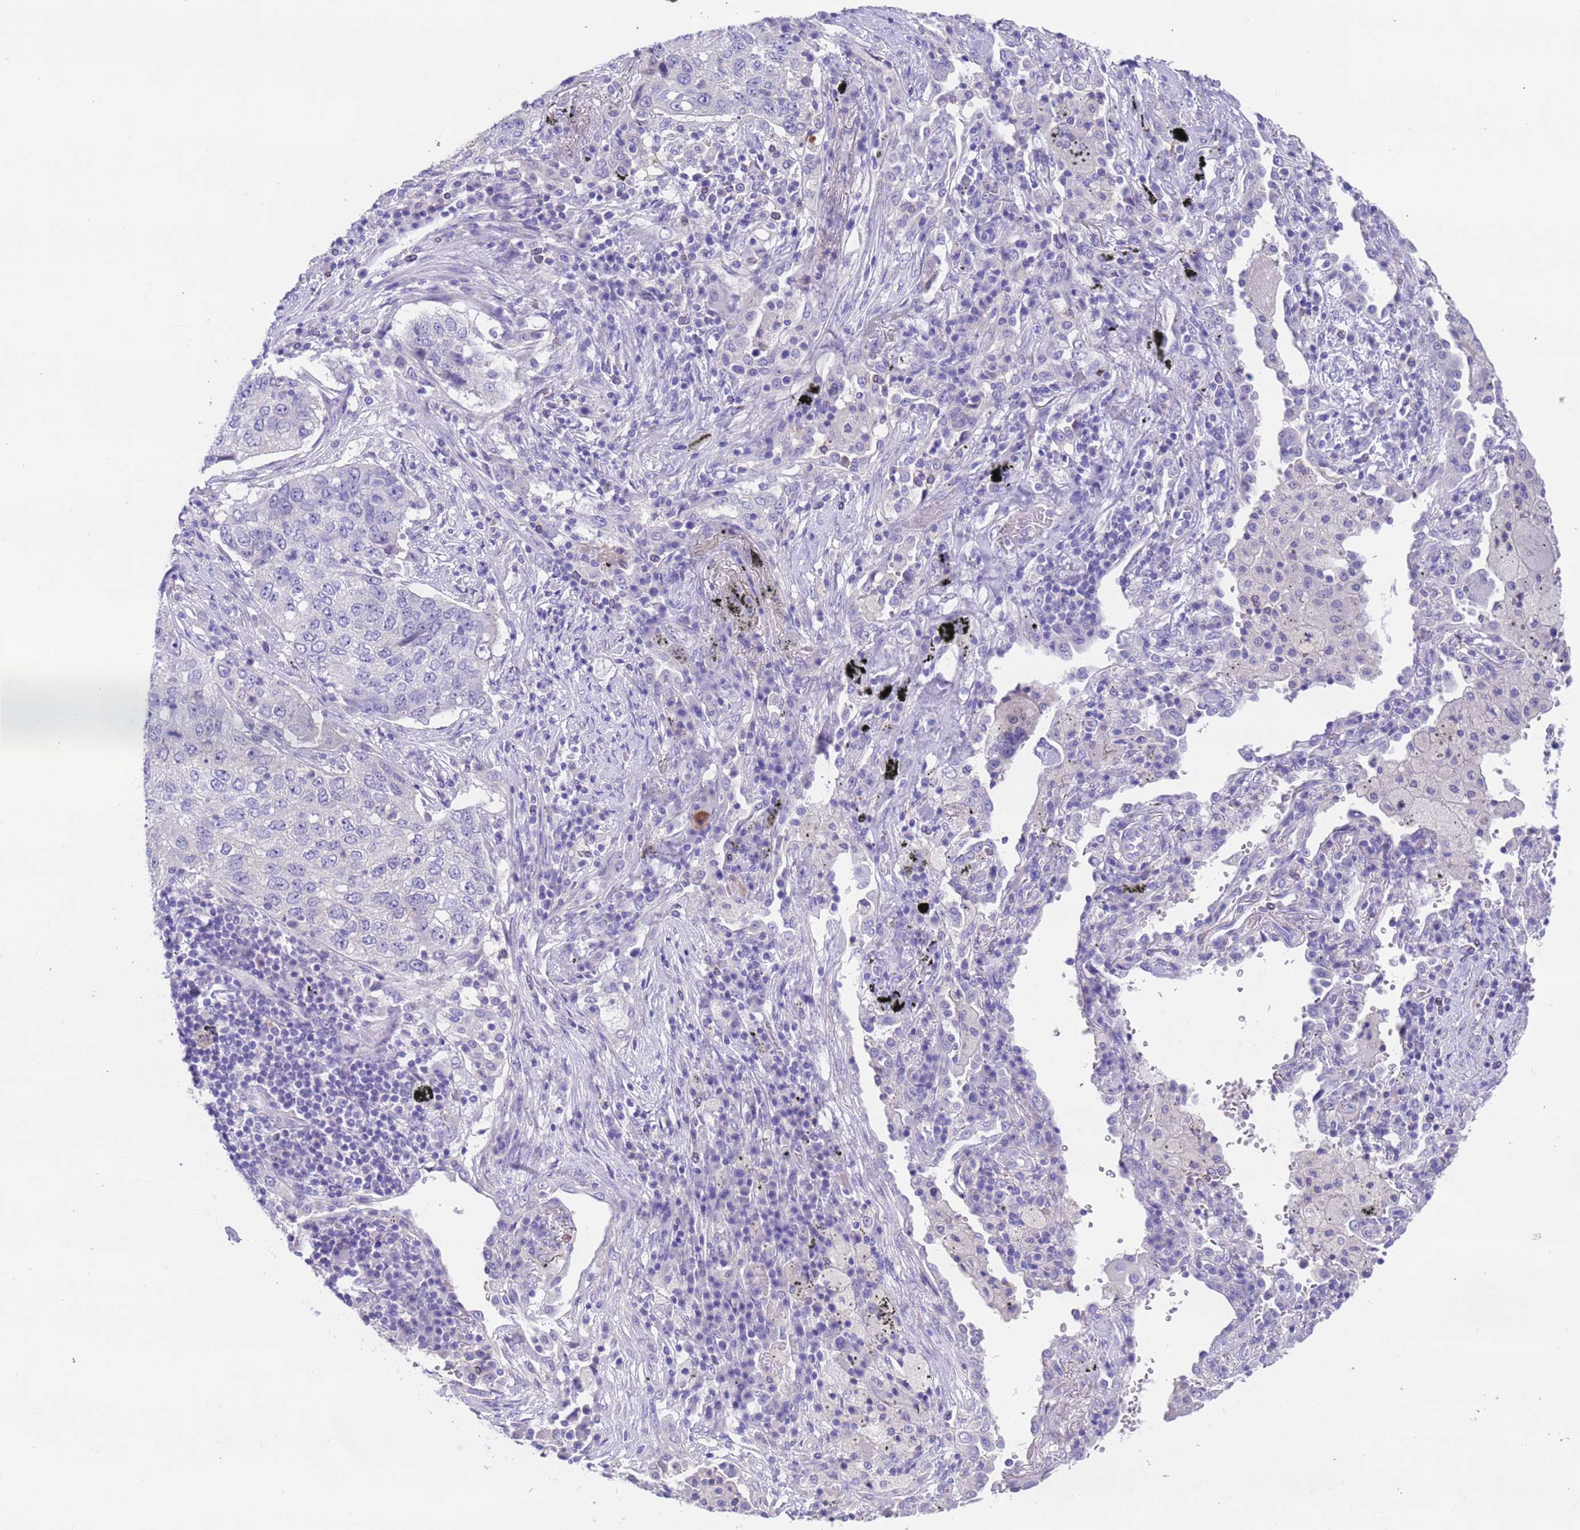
{"staining": {"intensity": "negative", "quantity": "none", "location": "none"}, "tissue": "lung cancer", "cell_type": "Tumor cells", "image_type": "cancer", "snomed": [{"axis": "morphology", "description": "Squamous cell carcinoma, NOS"}, {"axis": "topography", "description": "Lung"}], "caption": "Immunohistochemistry (IHC) photomicrograph of lung squamous cell carcinoma stained for a protein (brown), which reveals no staining in tumor cells. The staining is performed using DAB brown chromogen with nuclei counter-stained in using hematoxylin.", "gene": "USP38", "patient": {"sex": "female", "age": 63}}